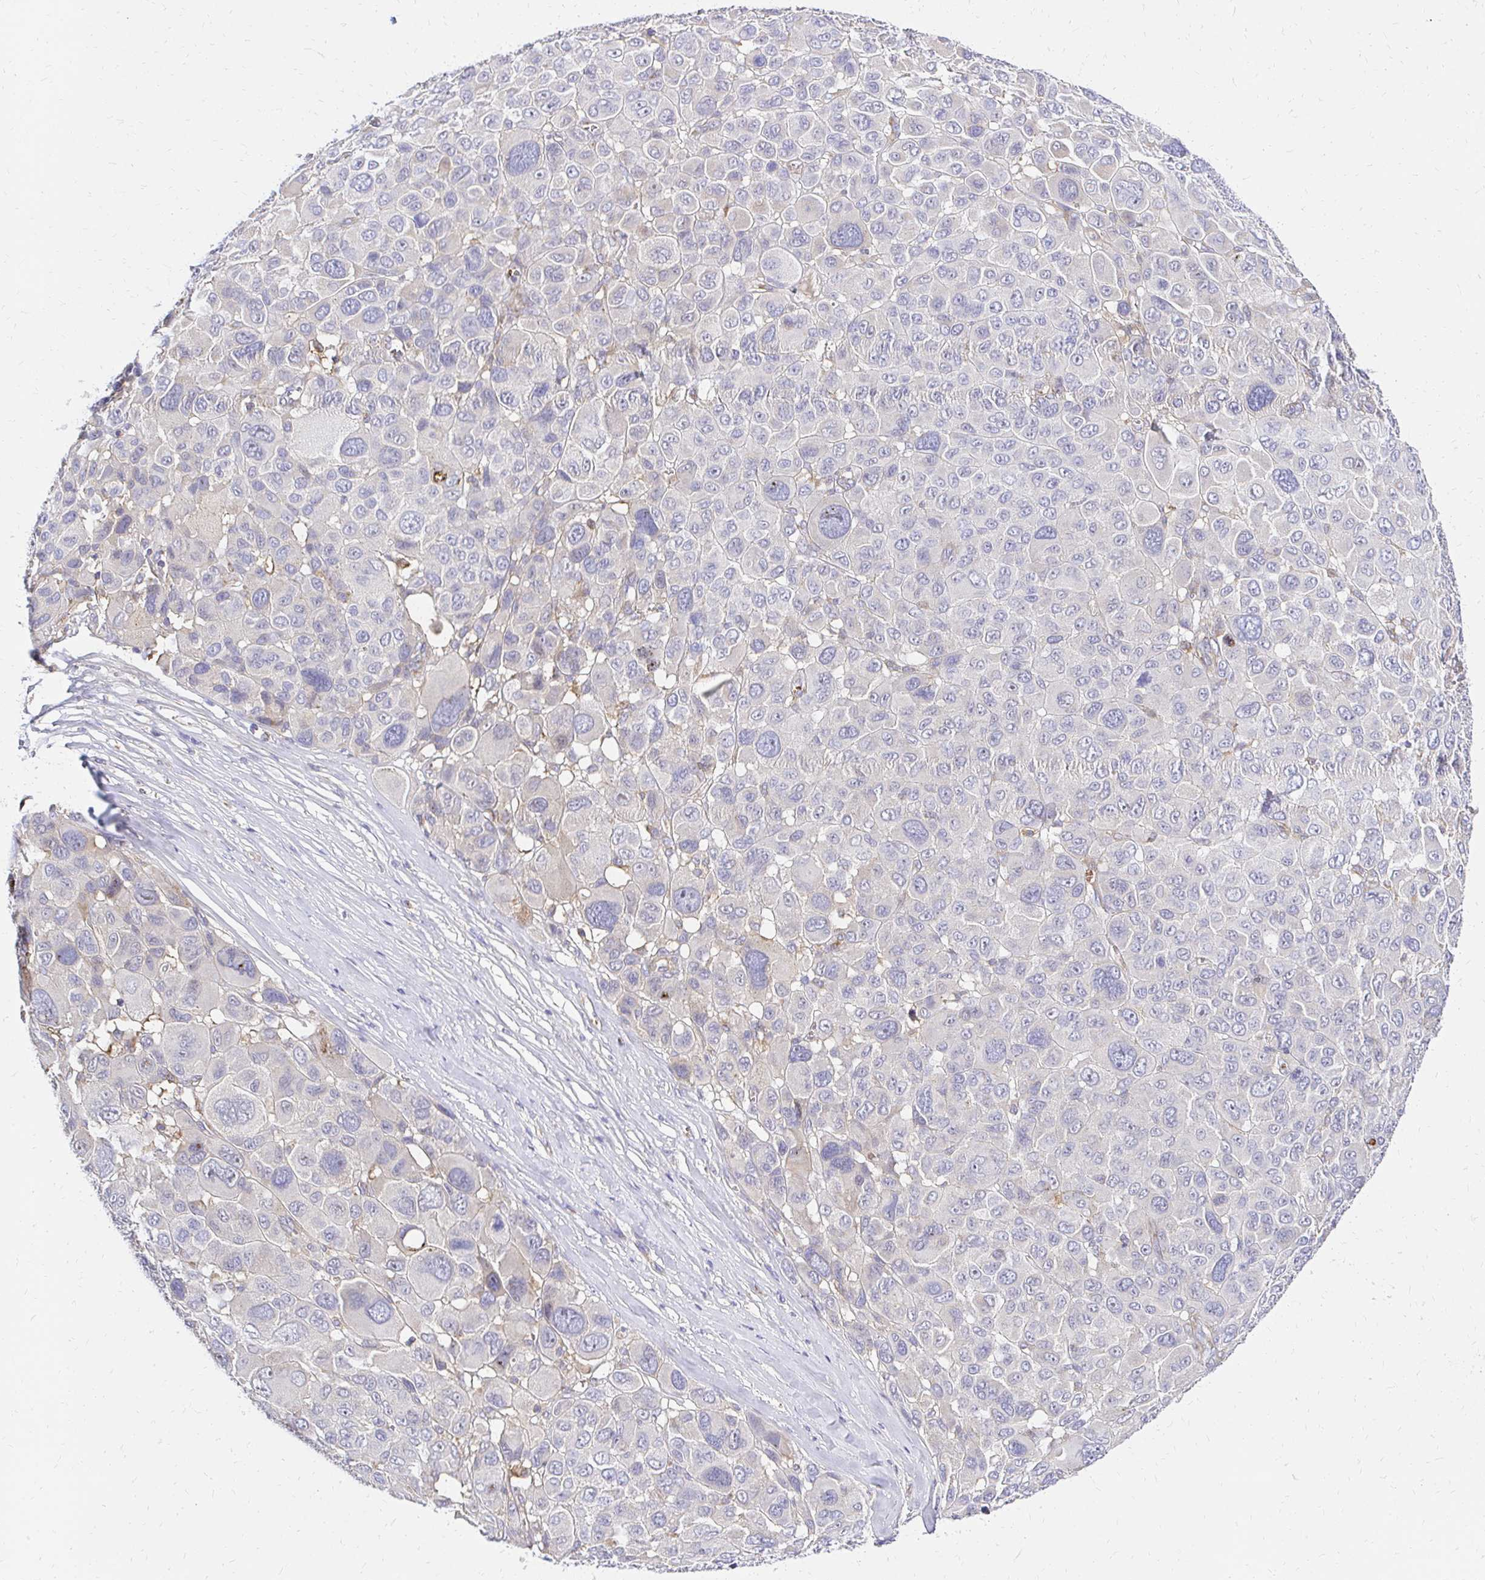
{"staining": {"intensity": "negative", "quantity": "none", "location": "none"}, "tissue": "melanoma", "cell_type": "Tumor cells", "image_type": "cancer", "snomed": [{"axis": "morphology", "description": "Malignant melanoma, NOS"}, {"axis": "topography", "description": "Skin"}], "caption": "This is an IHC image of melanoma. There is no expression in tumor cells.", "gene": "MRPL13", "patient": {"sex": "female", "age": 66}}